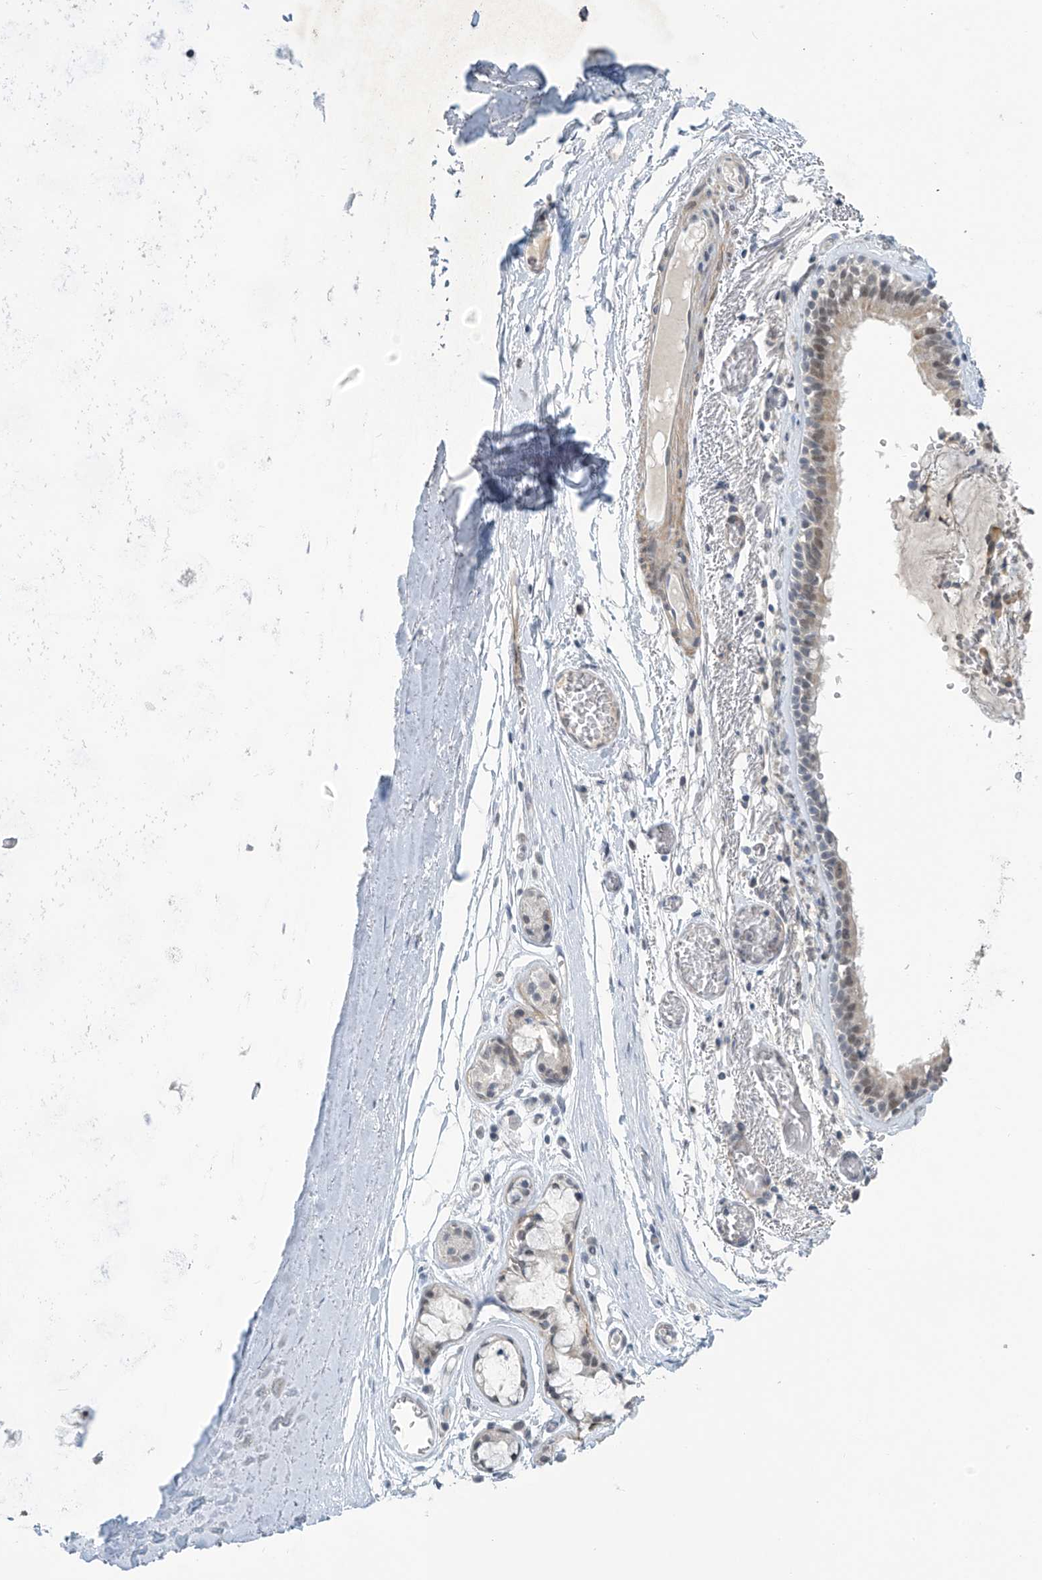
{"staining": {"intensity": "weak", "quantity": "<25%", "location": "cytoplasmic/membranous"}, "tissue": "bronchus", "cell_type": "Respiratory epithelial cells", "image_type": "normal", "snomed": [{"axis": "morphology", "description": "Normal tissue, NOS"}, {"axis": "topography", "description": "Bronchus"}, {"axis": "topography", "description": "Lung"}], "caption": "High power microscopy micrograph of an IHC image of normal bronchus, revealing no significant positivity in respiratory epithelial cells.", "gene": "METAP1D", "patient": {"sex": "male", "age": 56}}